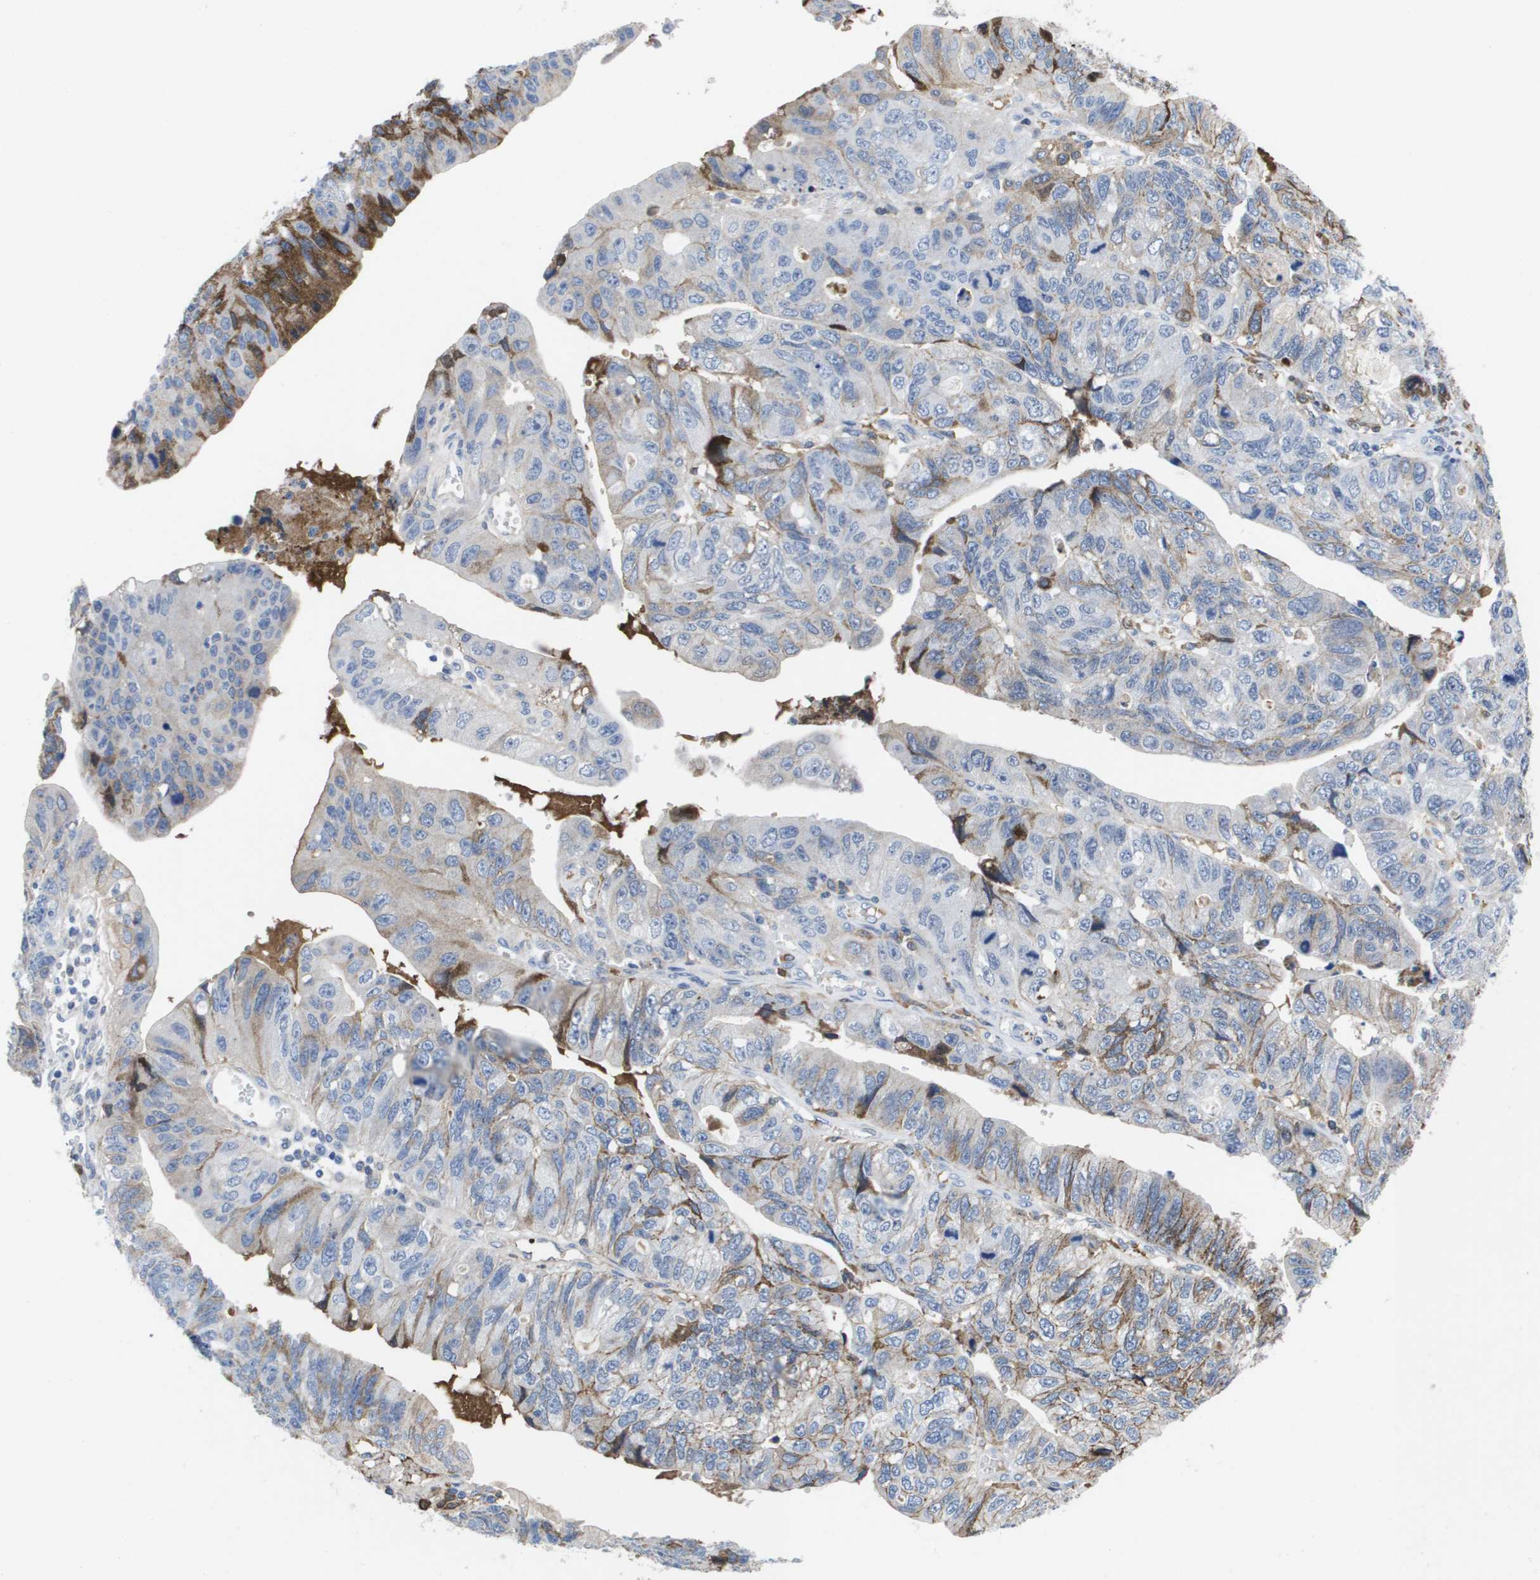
{"staining": {"intensity": "weak", "quantity": "25%-75%", "location": "cytoplasmic/membranous"}, "tissue": "stomach cancer", "cell_type": "Tumor cells", "image_type": "cancer", "snomed": [{"axis": "morphology", "description": "Adenocarcinoma, NOS"}, {"axis": "topography", "description": "Stomach"}], "caption": "Immunohistochemical staining of human stomach cancer displays weak cytoplasmic/membranous protein staining in approximately 25%-75% of tumor cells.", "gene": "SERPINC1", "patient": {"sex": "male", "age": 59}}